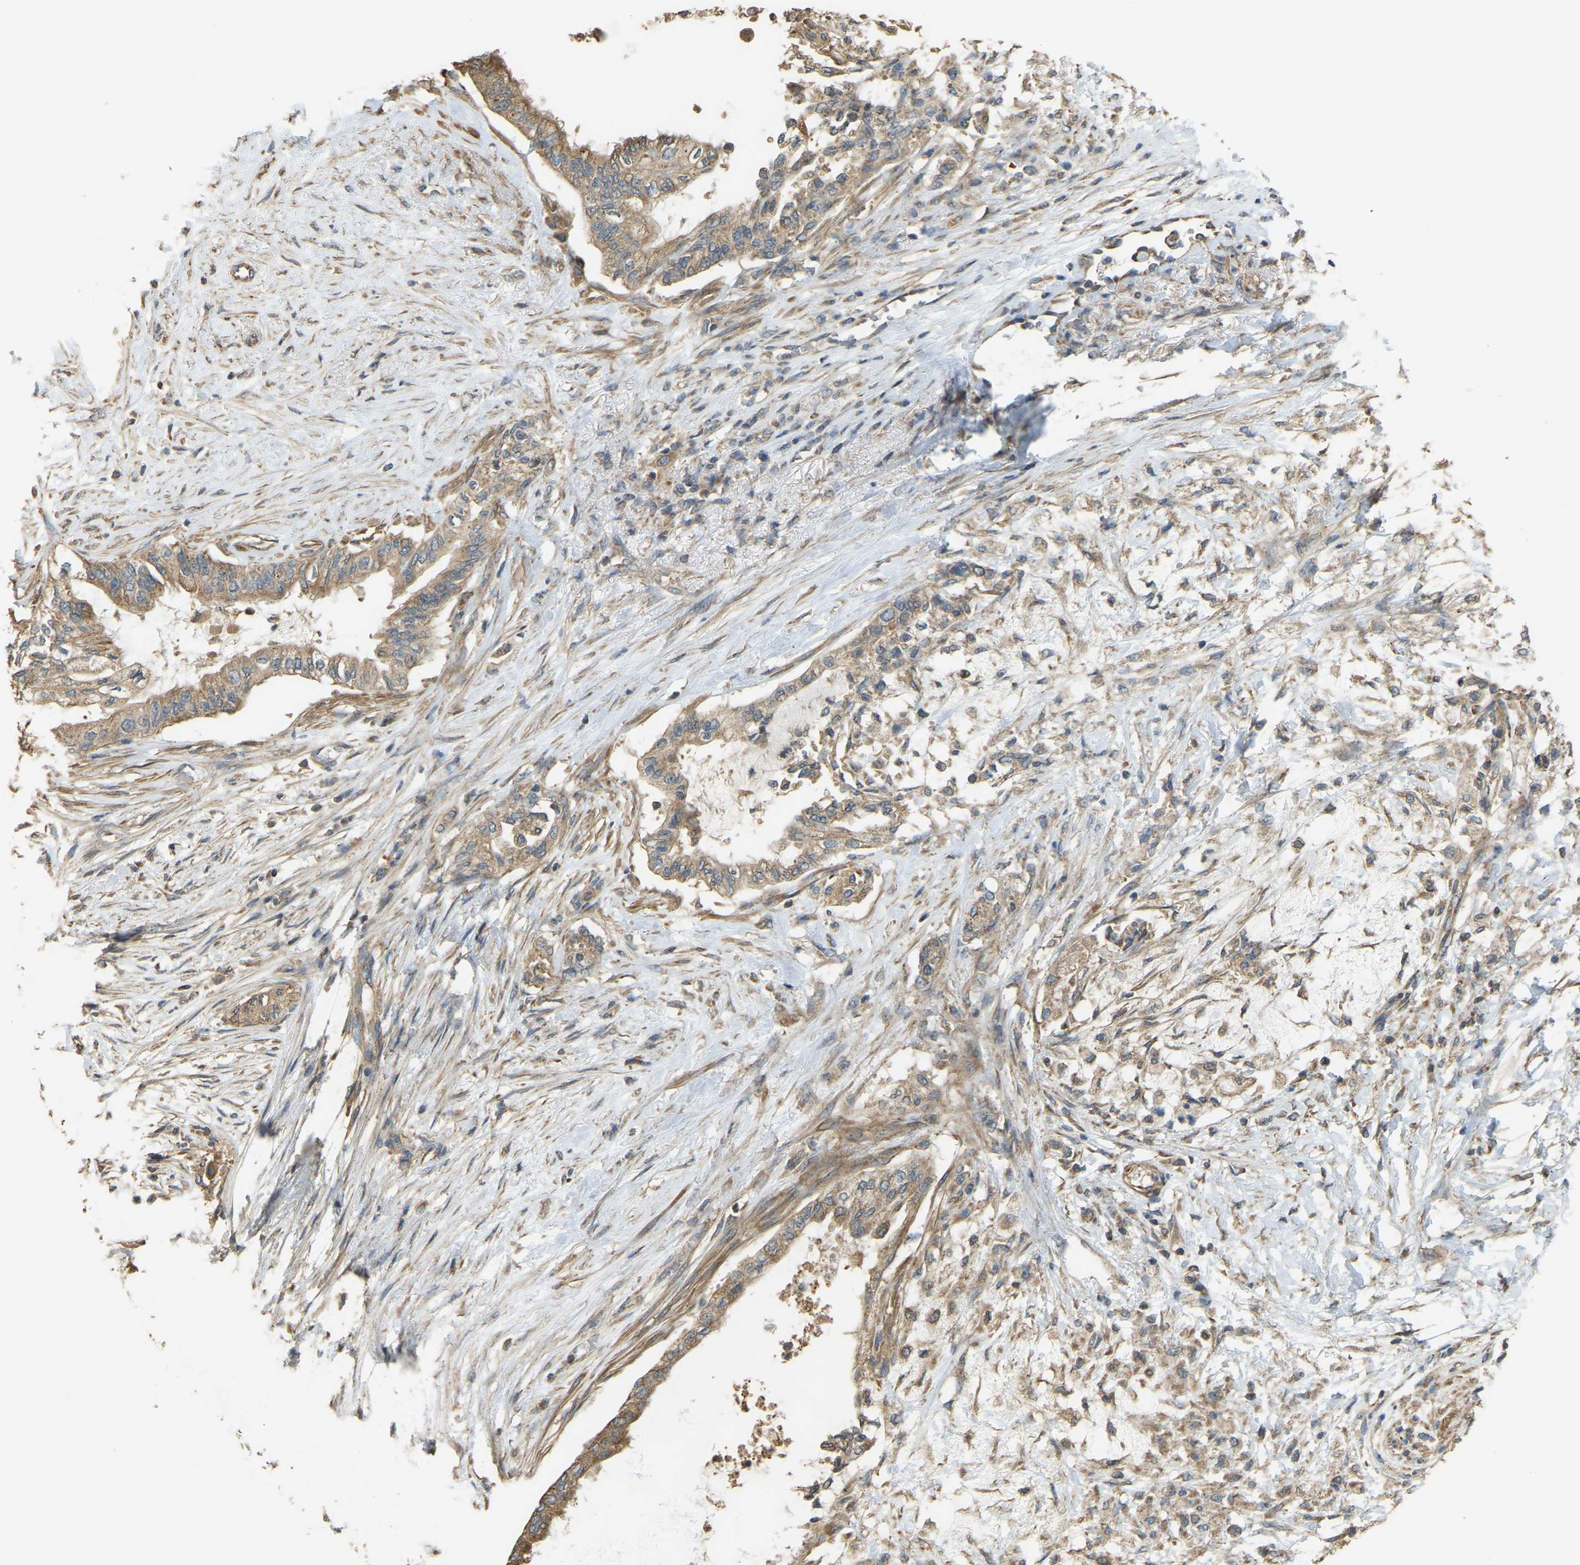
{"staining": {"intensity": "moderate", "quantity": ">75%", "location": "cytoplasmic/membranous"}, "tissue": "pancreatic cancer", "cell_type": "Tumor cells", "image_type": "cancer", "snomed": [{"axis": "morphology", "description": "Normal tissue, NOS"}, {"axis": "morphology", "description": "Adenocarcinoma, NOS"}, {"axis": "topography", "description": "Pancreas"}, {"axis": "topography", "description": "Duodenum"}], "caption": "Immunohistochemical staining of human adenocarcinoma (pancreatic) demonstrates medium levels of moderate cytoplasmic/membranous protein expression in about >75% of tumor cells.", "gene": "GNG2", "patient": {"sex": "female", "age": 60}}